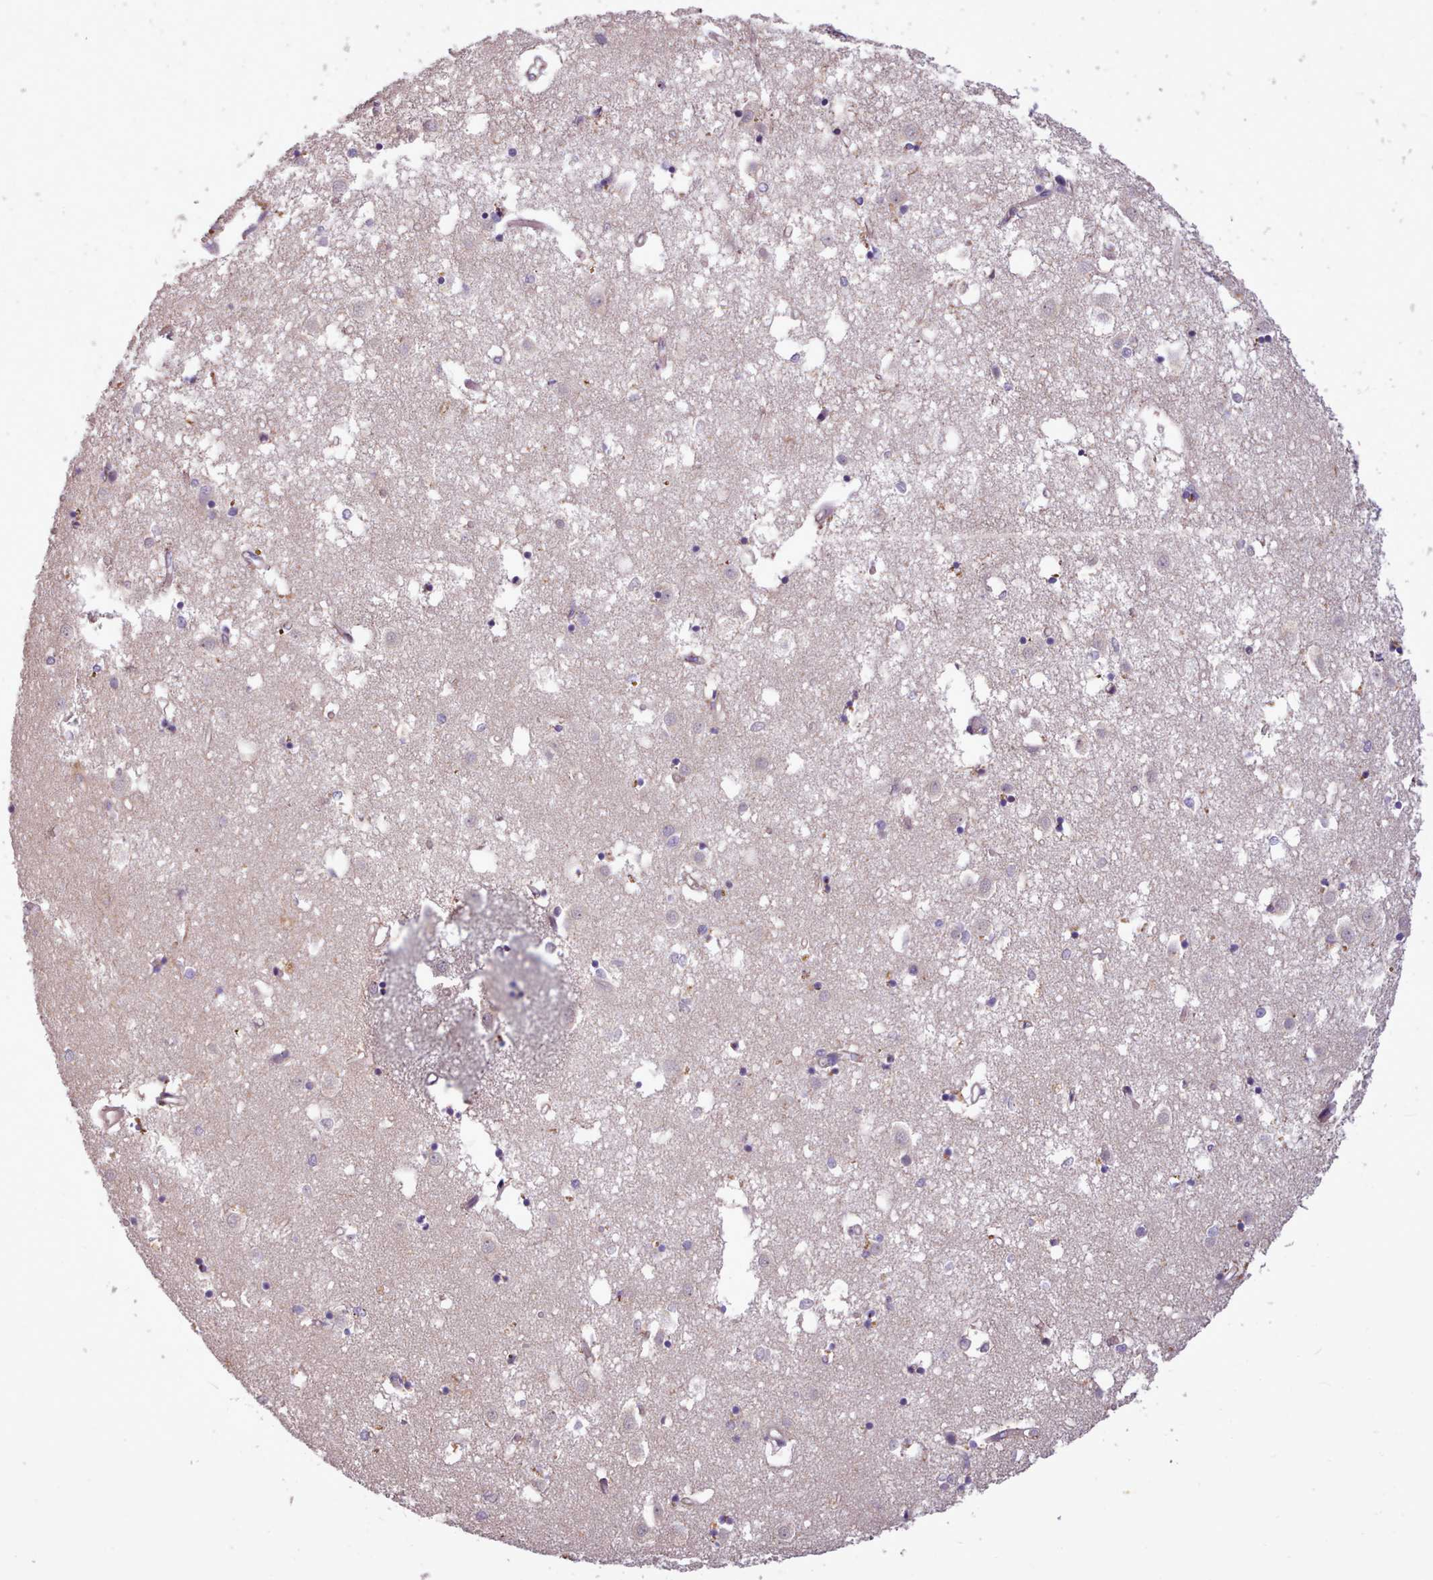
{"staining": {"intensity": "negative", "quantity": "none", "location": "none"}, "tissue": "caudate", "cell_type": "Glial cells", "image_type": "normal", "snomed": [{"axis": "morphology", "description": "Normal tissue, NOS"}, {"axis": "topography", "description": "Lateral ventricle wall"}], "caption": "Immunohistochemical staining of unremarkable human caudate displays no significant positivity in glial cells.", "gene": "ZNF607", "patient": {"sex": "male", "age": 70}}